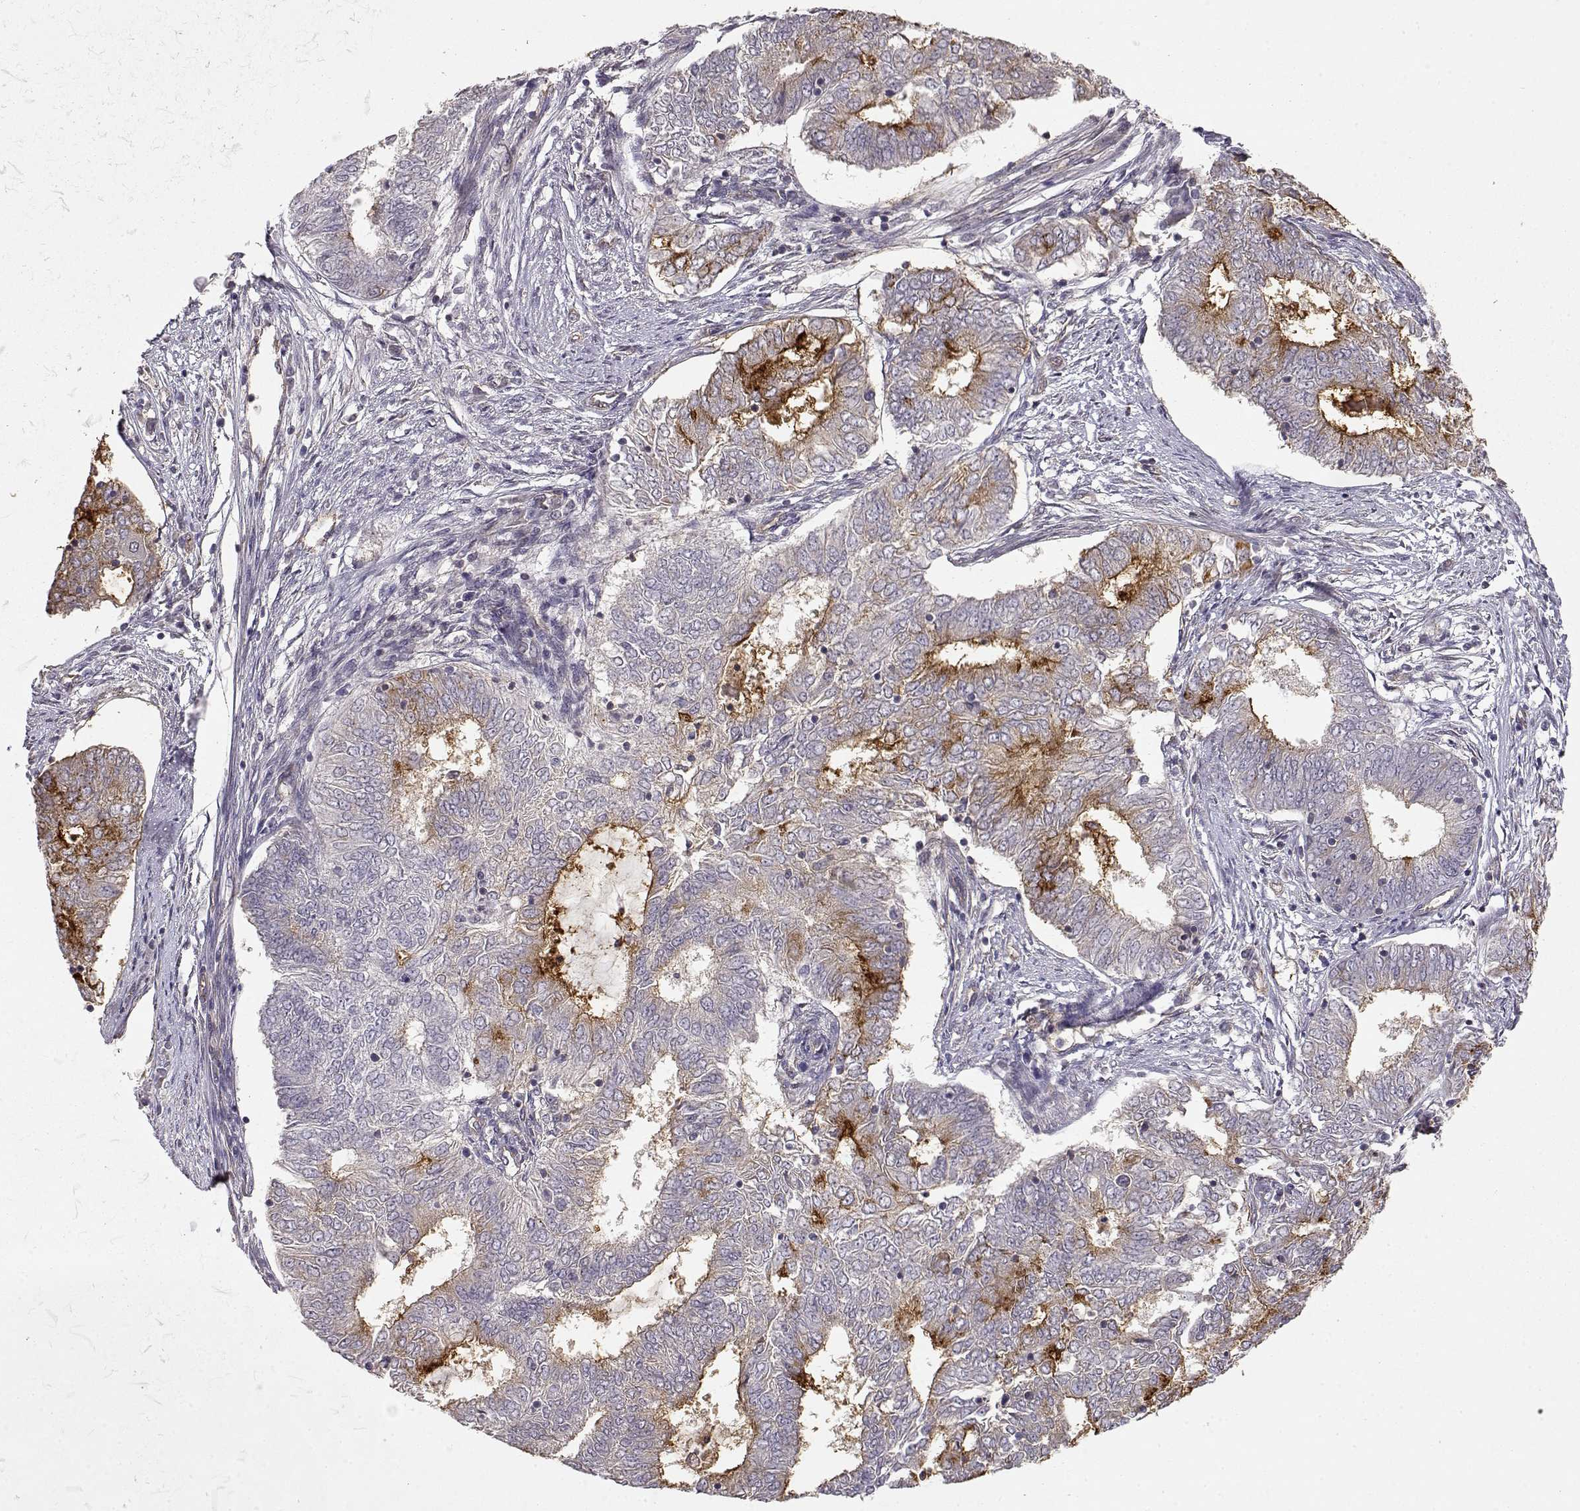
{"staining": {"intensity": "strong", "quantity": "<25%", "location": "cytoplasmic/membranous"}, "tissue": "endometrial cancer", "cell_type": "Tumor cells", "image_type": "cancer", "snomed": [{"axis": "morphology", "description": "Adenocarcinoma, NOS"}, {"axis": "topography", "description": "Endometrium"}], "caption": "Immunohistochemistry (IHC) photomicrograph of neoplastic tissue: endometrial adenocarcinoma stained using immunohistochemistry exhibits medium levels of strong protein expression localized specifically in the cytoplasmic/membranous of tumor cells, appearing as a cytoplasmic/membranous brown color.", "gene": "IFITM1", "patient": {"sex": "female", "age": 62}}